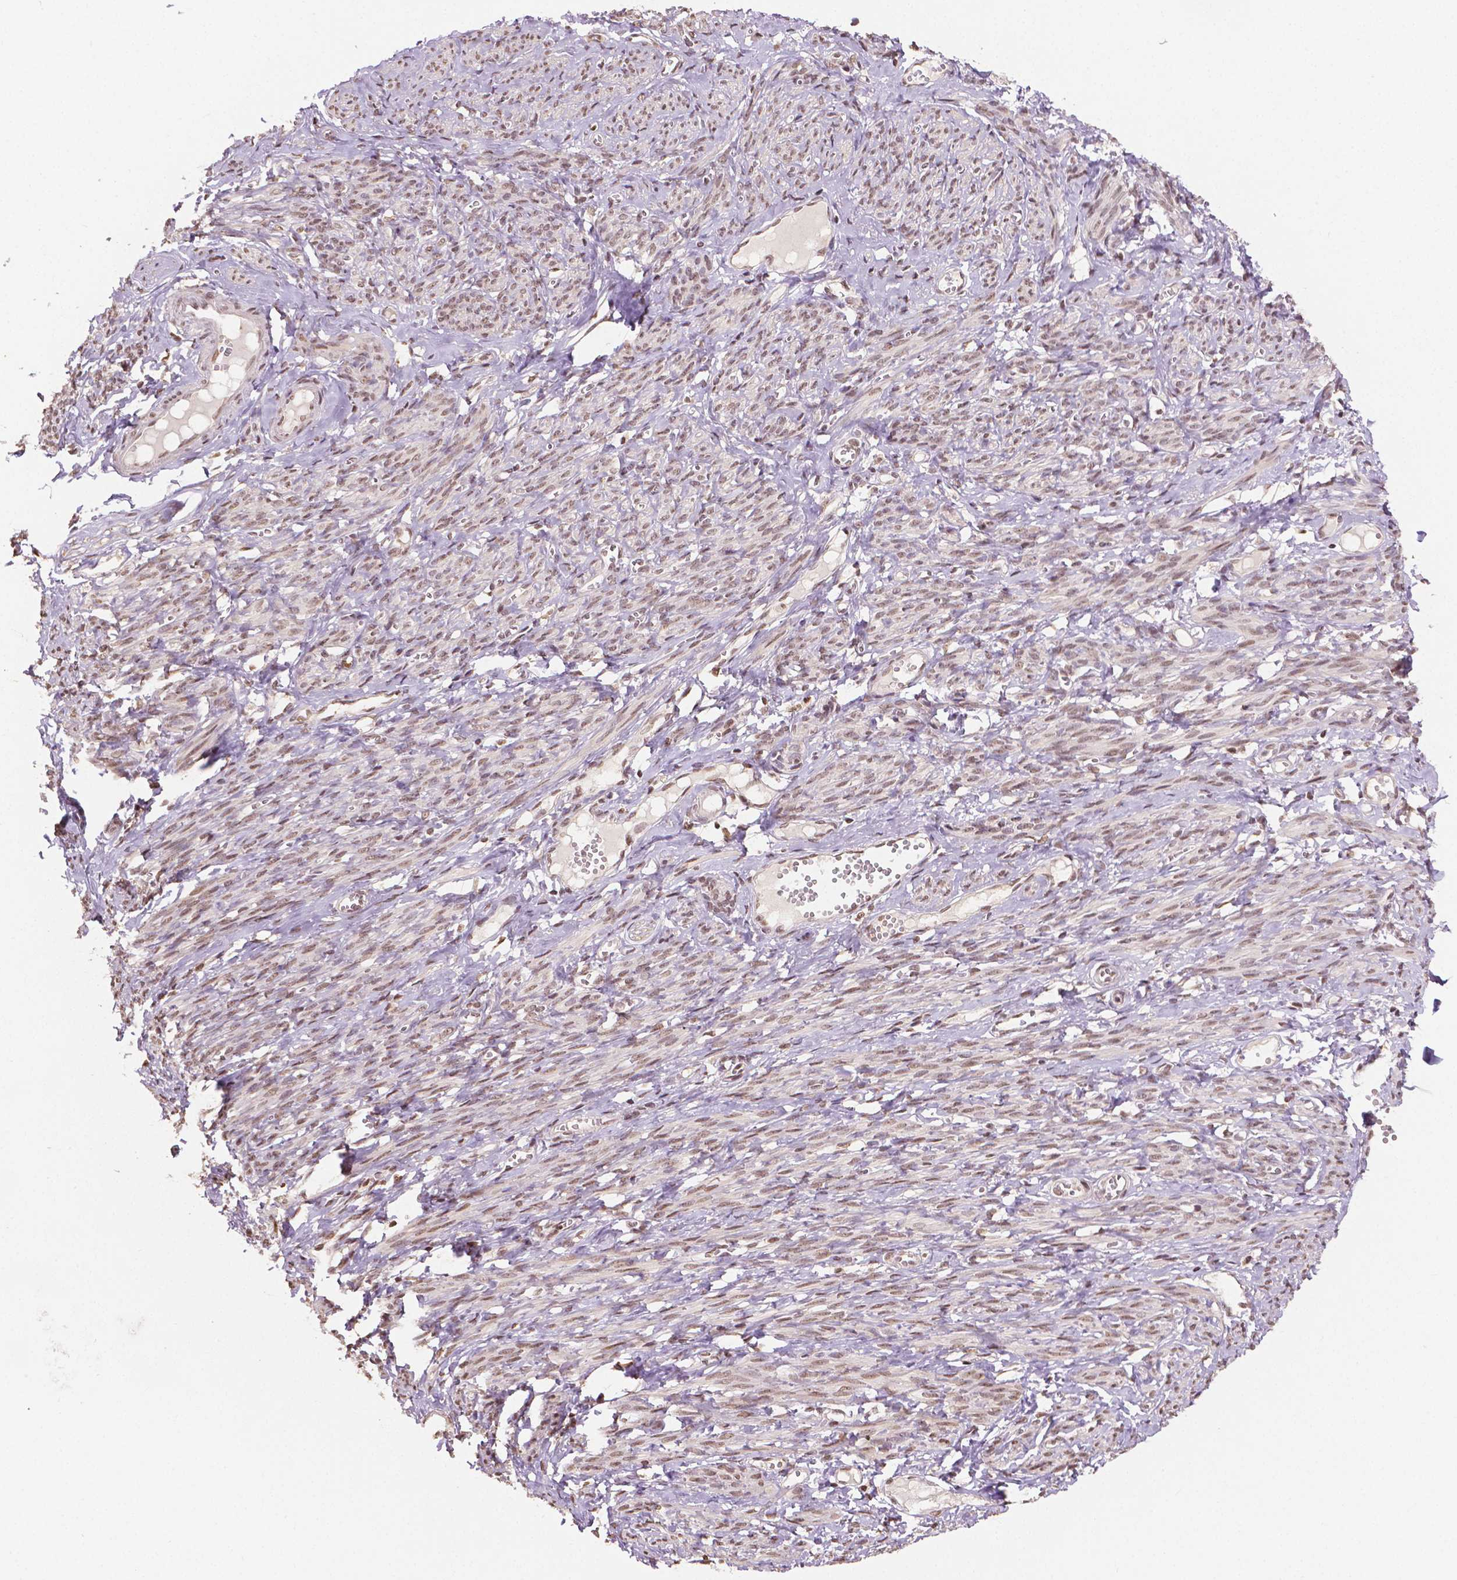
{"staining": {"intensity": "moderate", "quantity": ">75%", "location": "nuclear"}, "tissue": "smooth muscle", "cell_type": "Smooth muscle cells", "image_type": "normal", "snomed": [{"axis": "morphology", "description": "Normal tissue, NOS"}, {"axis": "topography", "description": "Smooth muscle"}], "caption": "Protein expression analysis of benign human smooth muscle reveals moderate nuclear expression in about >75% of smooth muscle cells.", "gene": "DEK", "patient": {"sex": "female", "age": 65}}